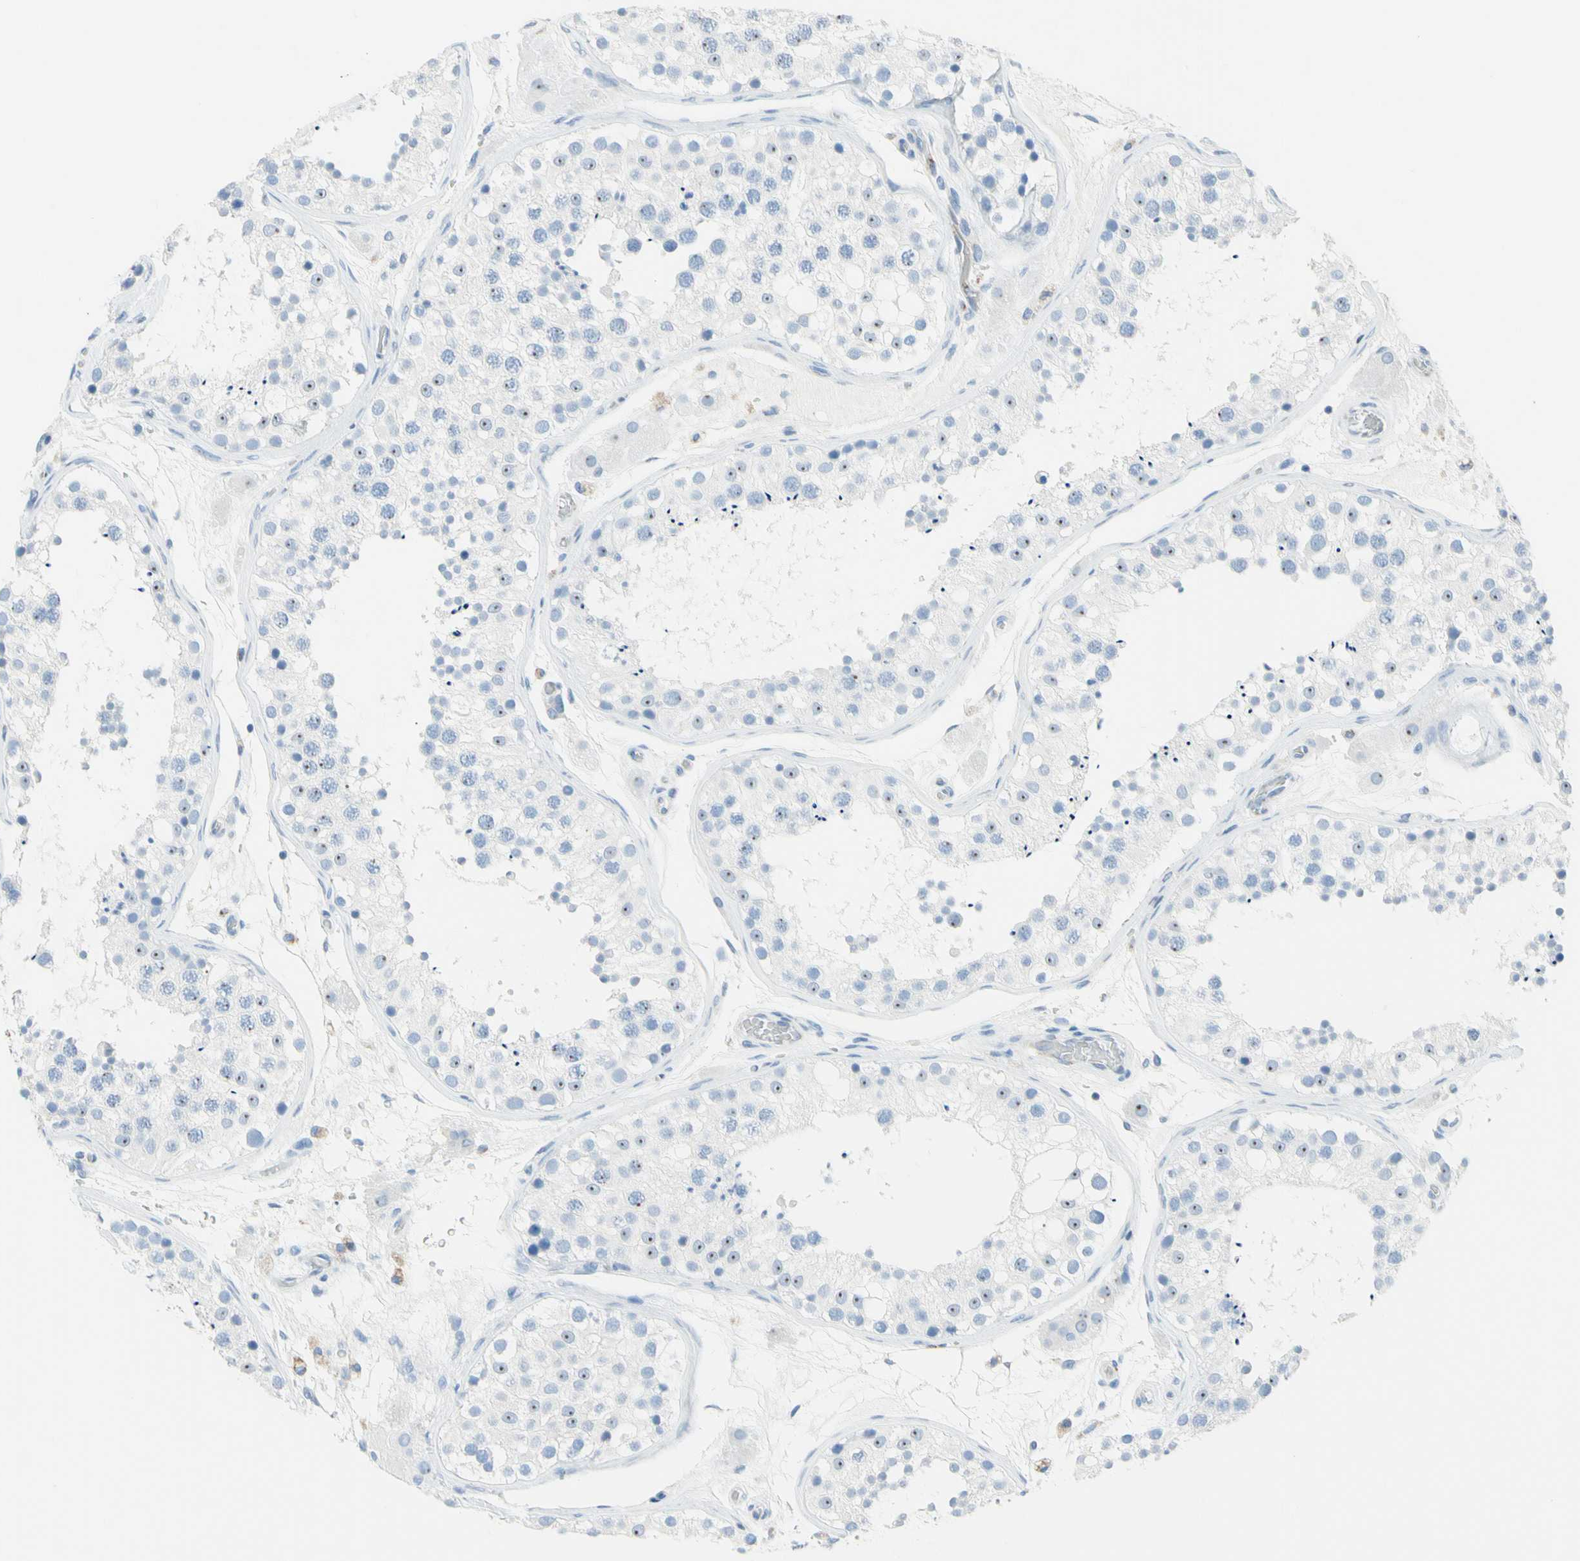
{"staining": {"intensity": "weak", "quantity": "<25%", "location": "nuclear"}, "tissue": "testis", "cell_type": "Cells in seminiferous ducts", "image_type": "normal", "snomed": [{"axis": "morphology", "description": "Normal tissue, NOS"}, {"axis": "topography", "description": "Testis"}, {"axis": "topography", "description": "Epididymis"}], "caption": "The photomicrograph reveals no staining of cells in seminiferous ducts in unremarkable testis.", "gene": "CYSLTR1", "patient": {"sex": "male", "age": 26}}